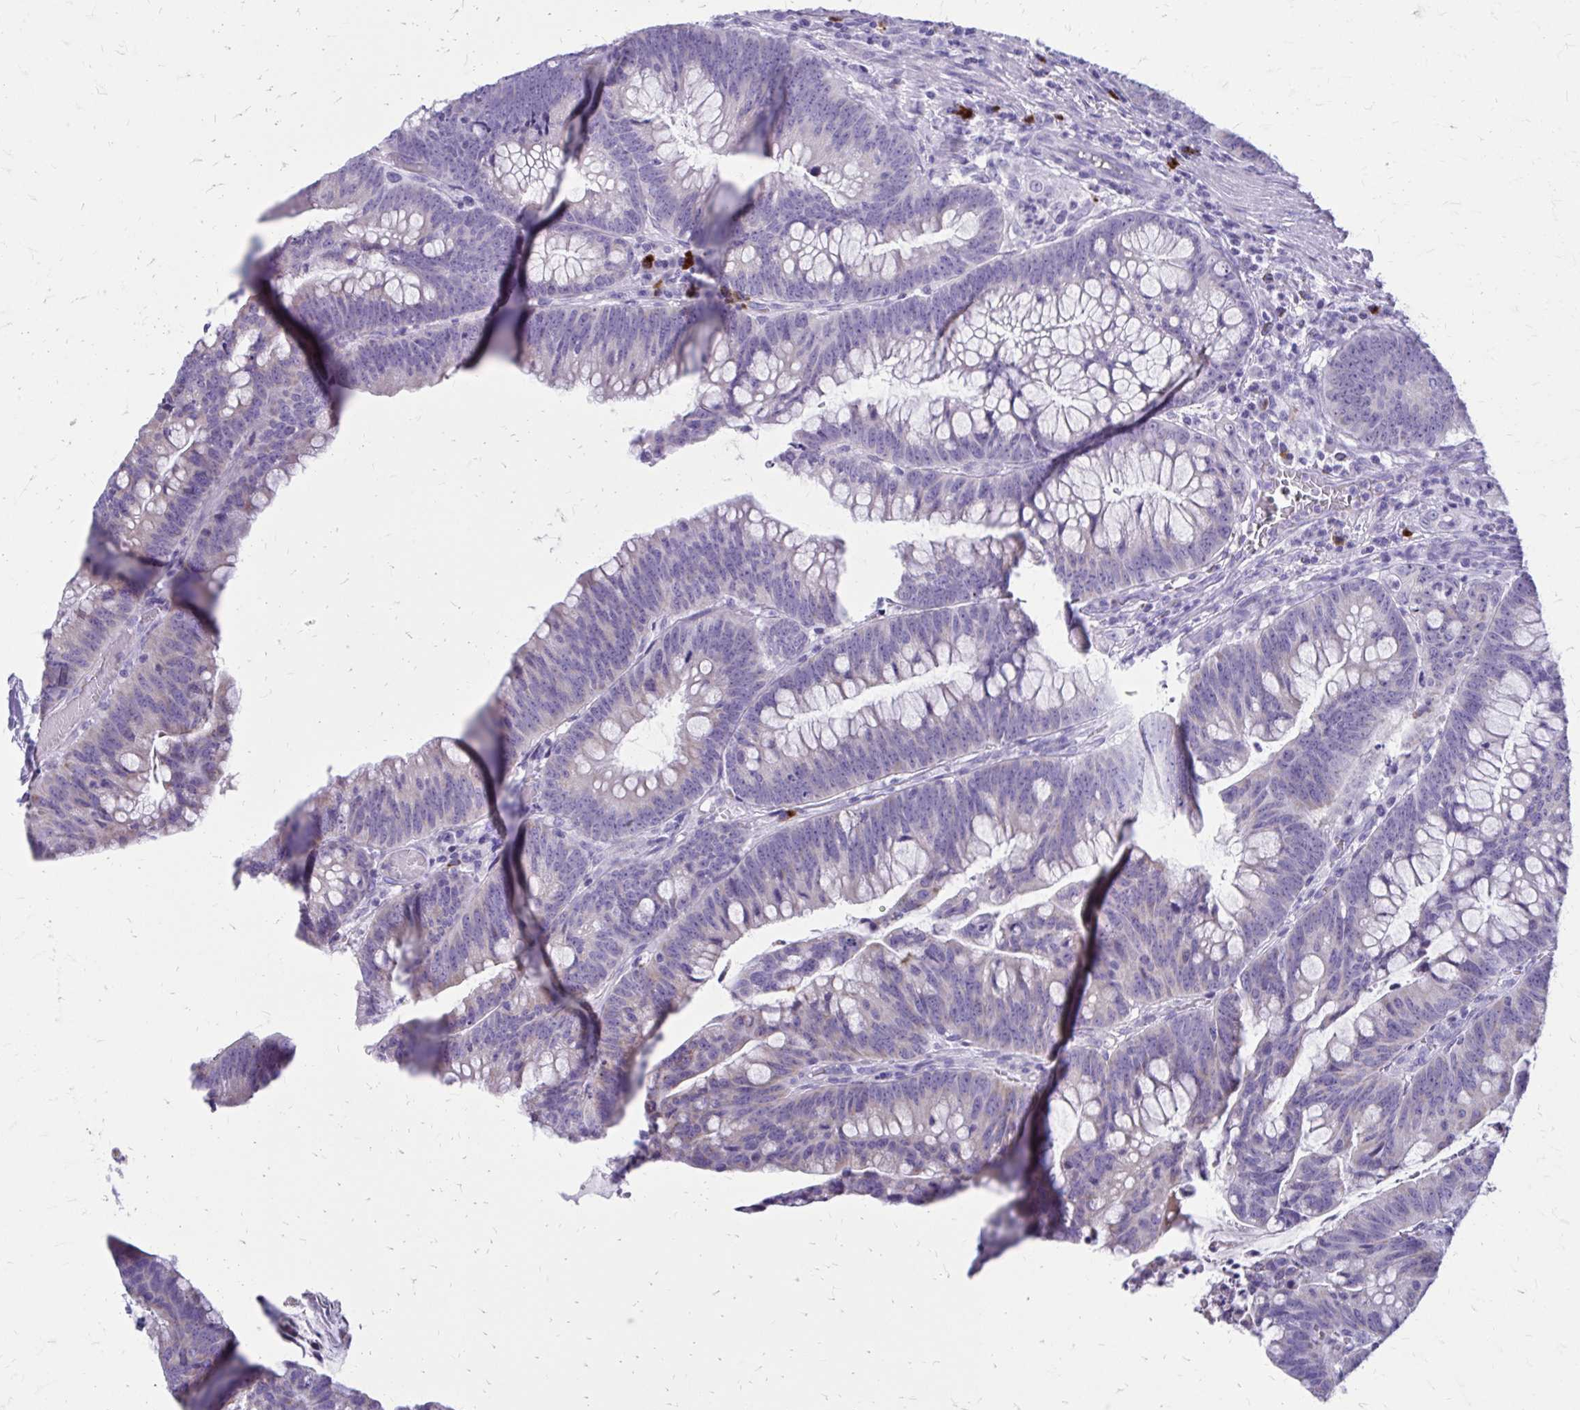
{"staining": {"intensity": "negative", "quantity": "none", "location": "none"}, "tissue": "colorectal cancer", "cell_type": "Tumor cells", "image_type": "cancer", "snomed": [{"axis": "morphology", "description": "Adenocarcinoma, NOS"}, {"axis": "topography", "description": "Colon"}], "caption": "Colorectal adenocarcinoma was stained to show a protein in brown. There is no significant staining in tumor cells.", "gene": "SATL1", "patient": {"sex": "male", "age": 62}}